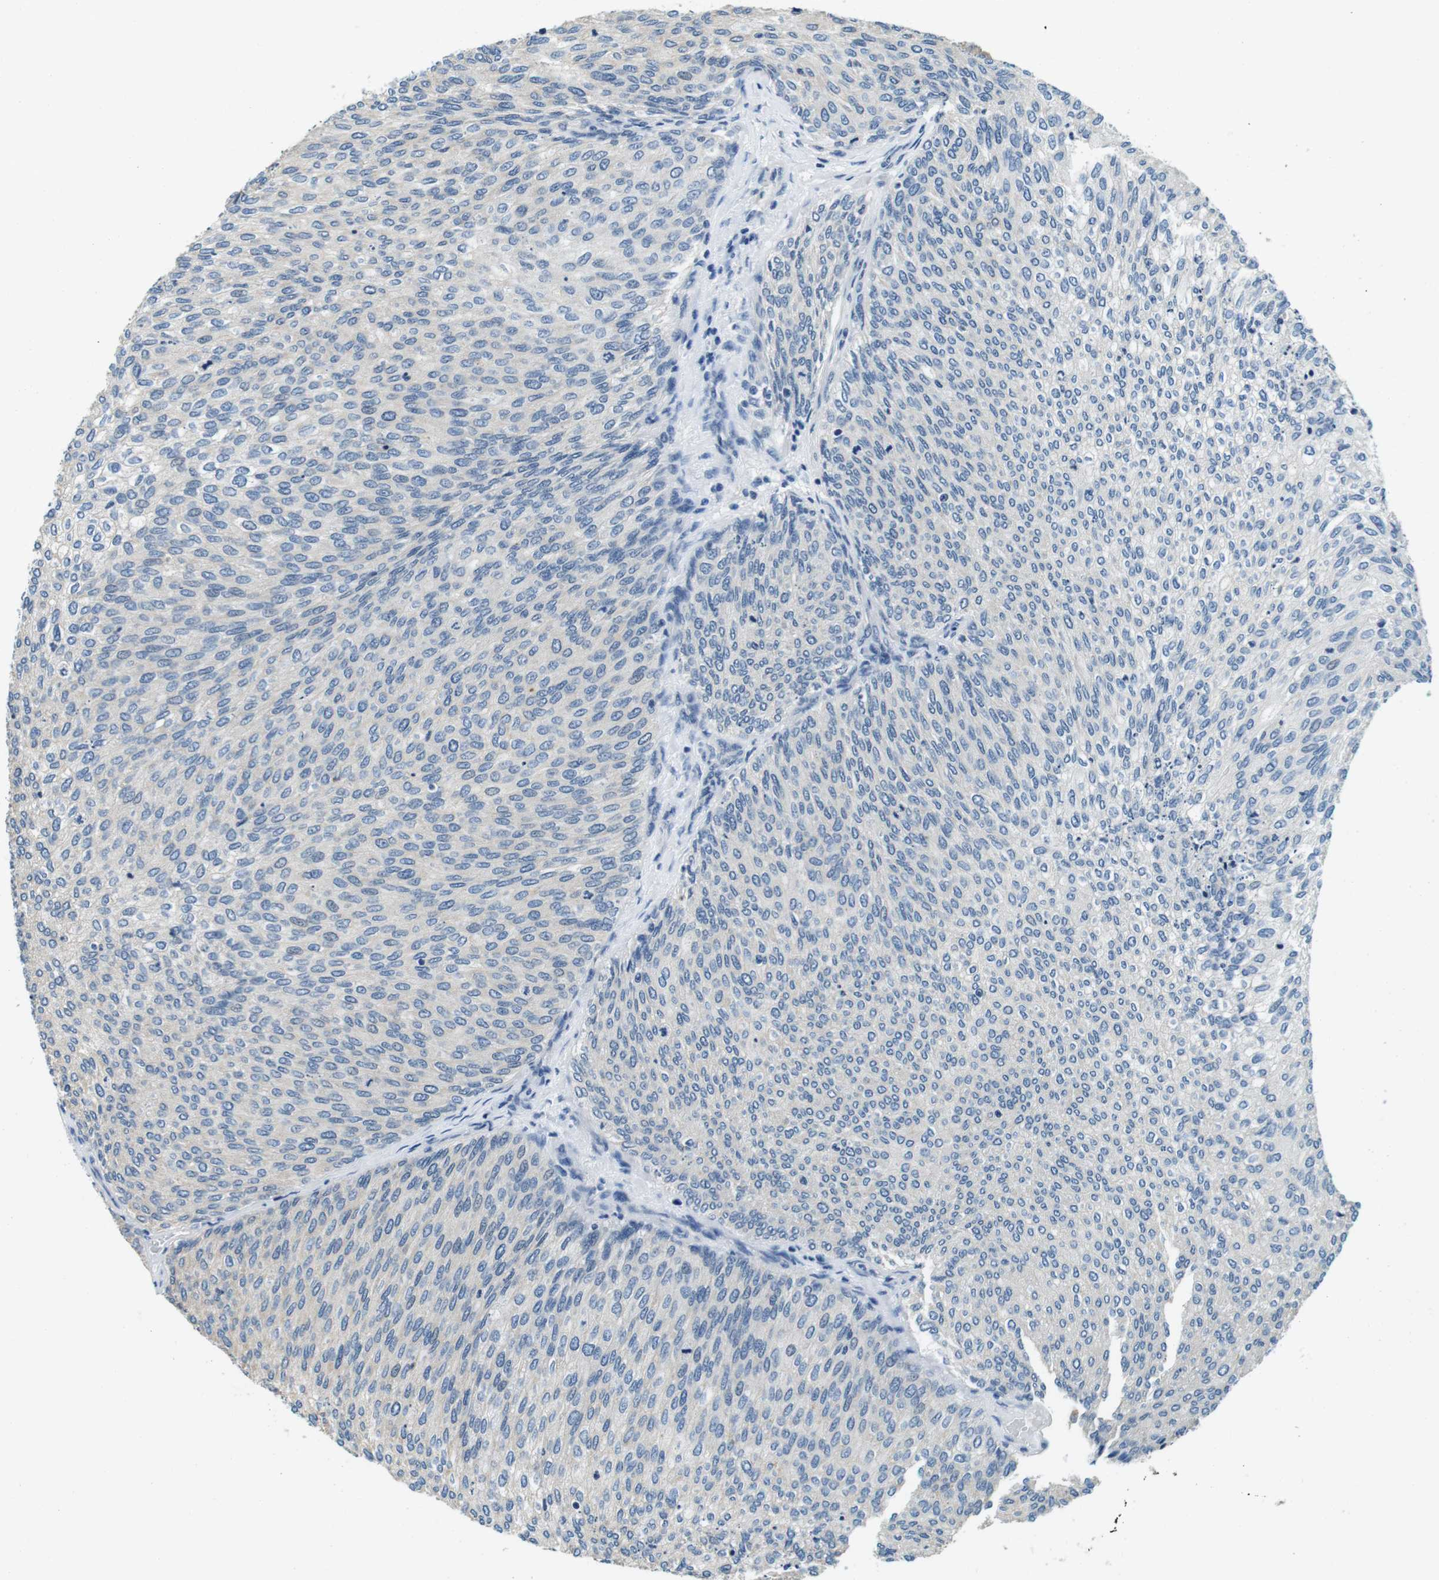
{"staining": {"intensity": "negative", "quantity": "none", "location": "none"}, "tissue": "urothelial cancer", "cell_type": "Tumor cells", "image_type": "cancer", "snomed": [{"axis": "morphology", "description": "Urothelial carcinoma, Low grade"}, {"axis": "topography", "description": "Urinary bladder"}], "caption": "Tumor cells are negative for brown protein staining in urothelial cancer.", "gene": "DTNA", "patient": {"sex": "female", "age": 79}}